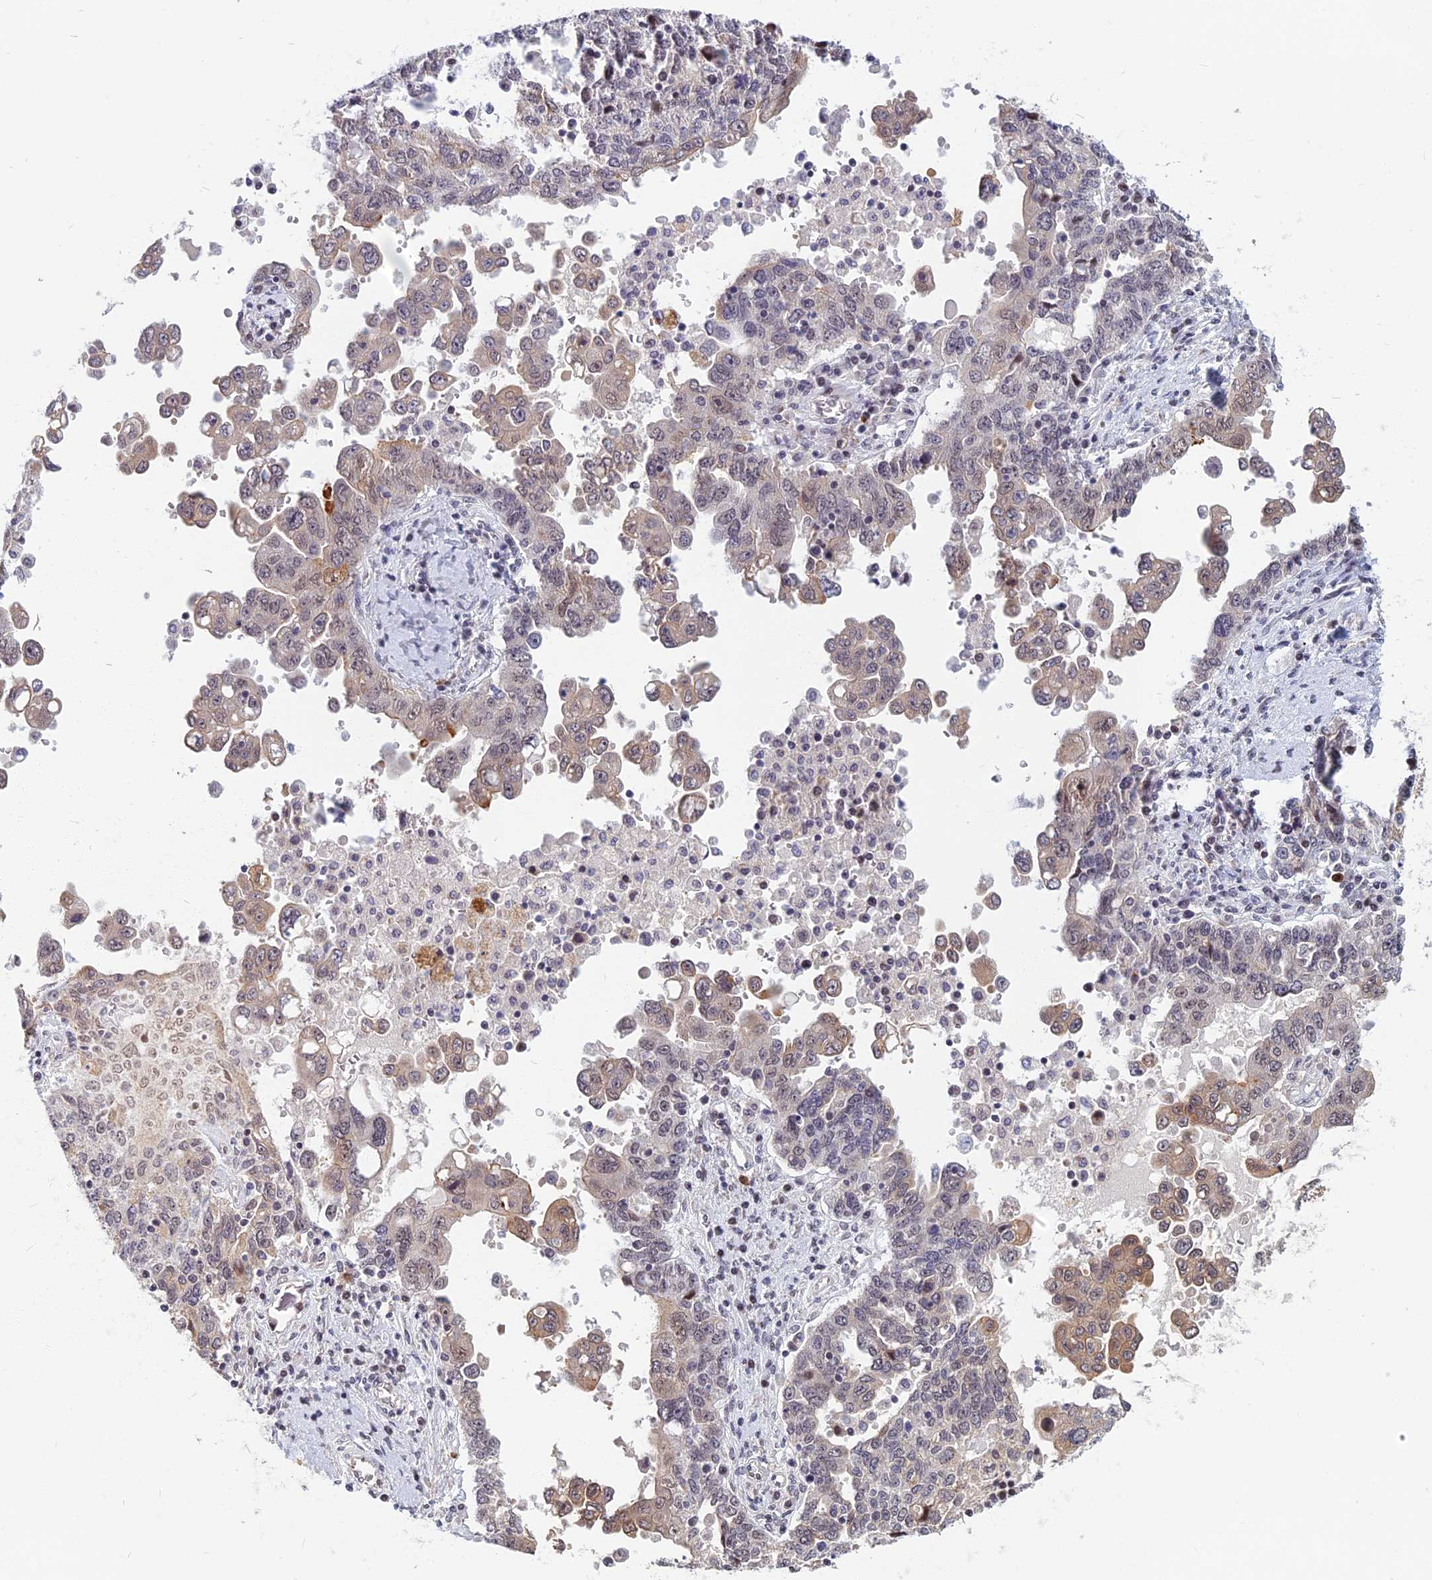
{"staining": {"intensity": "weak", "quantity": "<25%", "location": "cytoplasmic/membranous,nuclear"}, "tissue": "ovarian cancer", "cell_type": "Tumor cells", "image_type": "cancer", "snomed": [{"axis": "morphology", "description": "Carcinoma, endometroid"}, {"axis": "topography", "description": "Ovary"}], "caption": "Immunohistochemistry (IHC) photomicrograph of neoplastic tissue: human ovarian cancer stained with DAB (3,3'-diaminobenzidine) shows no significant protein staining in tumor cells. Brightfield microscopy of IHC stained with DAB (brown) and hematoxylin (blue), captured at high magnification.", "gene": "CCDC113", "patient": {"sex": "female", "age": 62}}